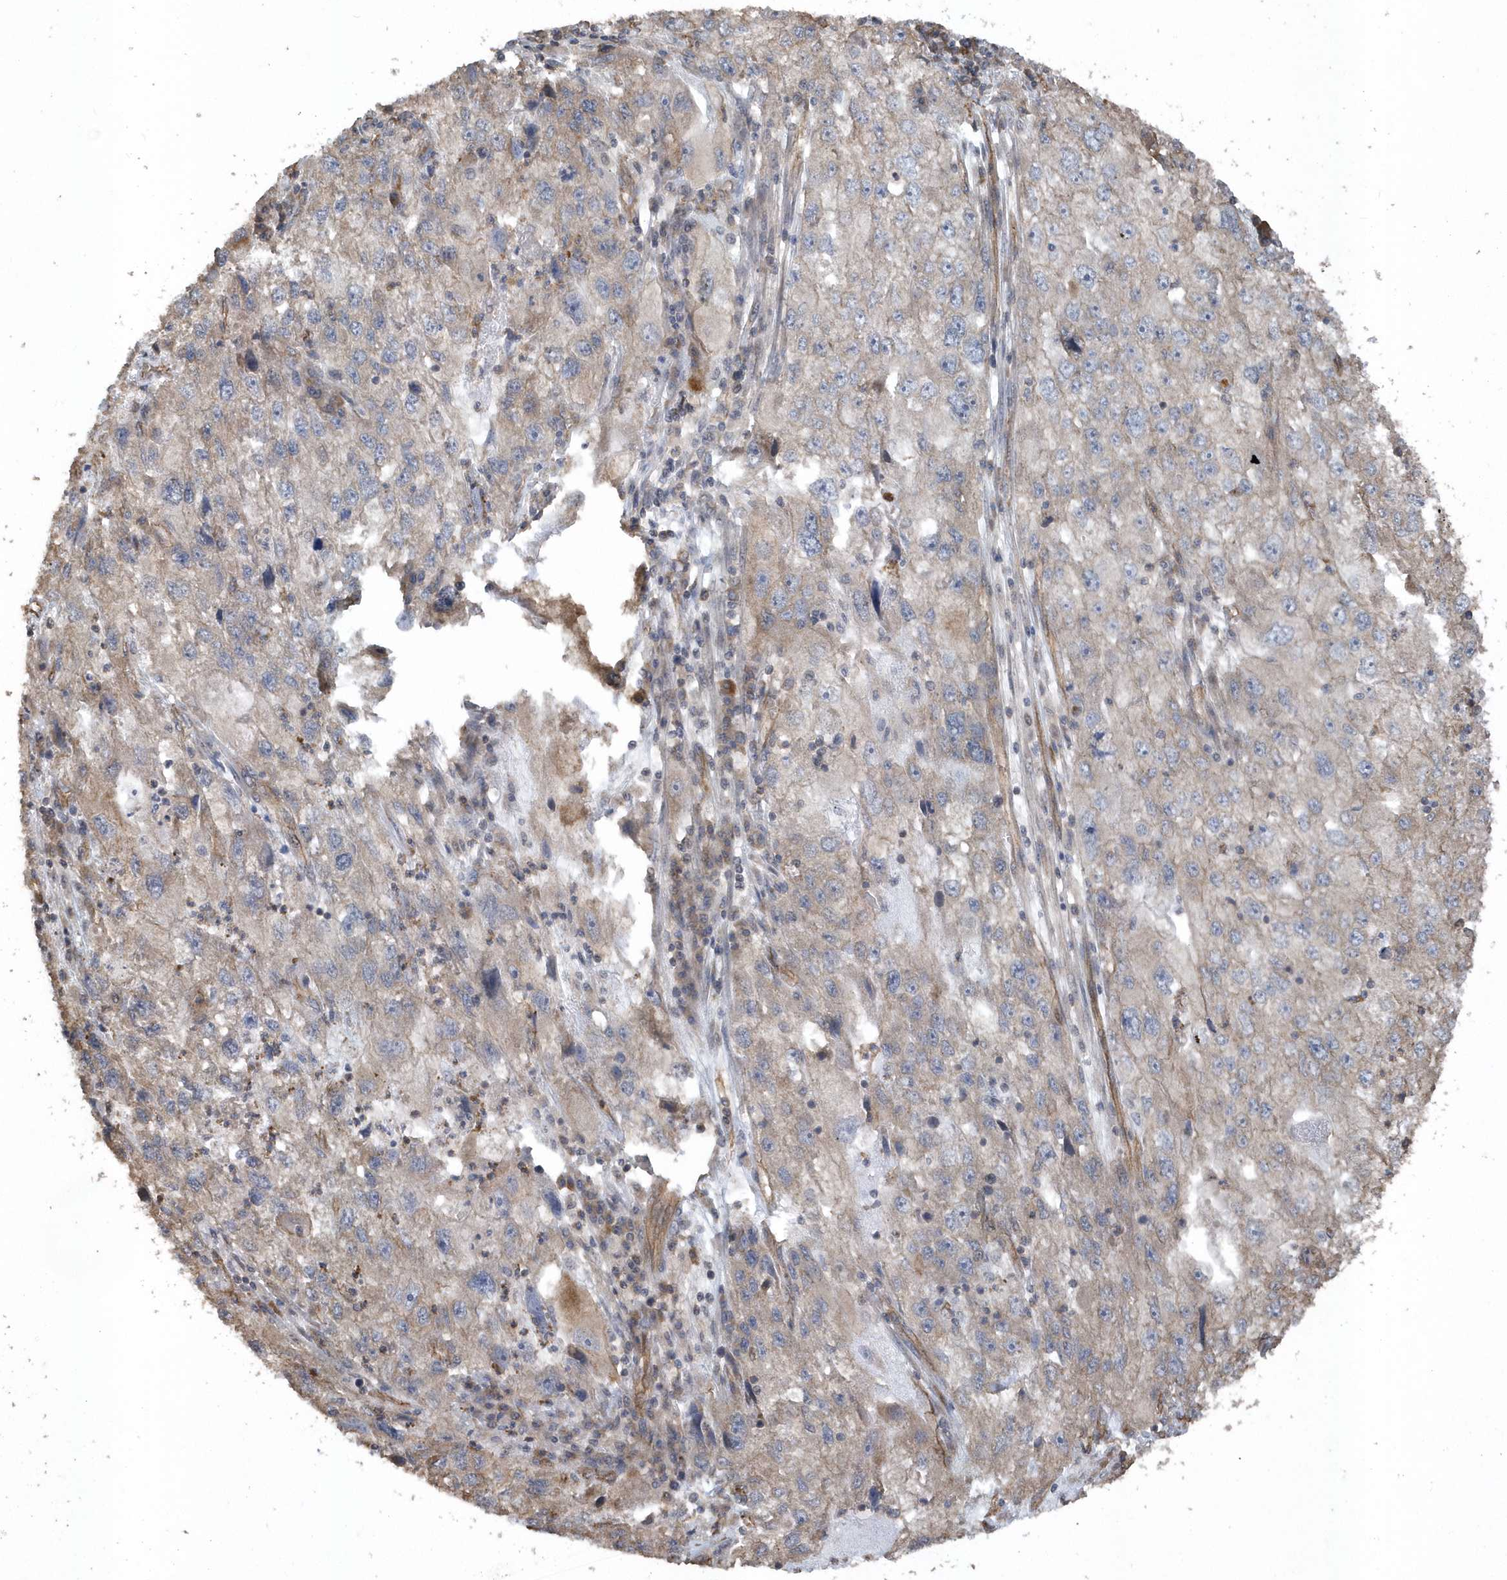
{"staining": {"intensity": "moderate", "quantity": "<25%", "location": "cytoplasmic/membranous"}, "tissue": "endometrial cancer", "cell_type": "Tumor cells", "image_type": "cancer", "snomed": [{"axis": "morphology", "description": "Adenocarcinoma, NOS"}, {"axis": "topography", "description": "Endometrium"}], "caption": "Adenocarcinoma (endometrial) stained with a protein marker exhibits moderate staining in tumor cells.", "gene": "HERPUD1", "patient": {"sex": "female", "age": 49}}